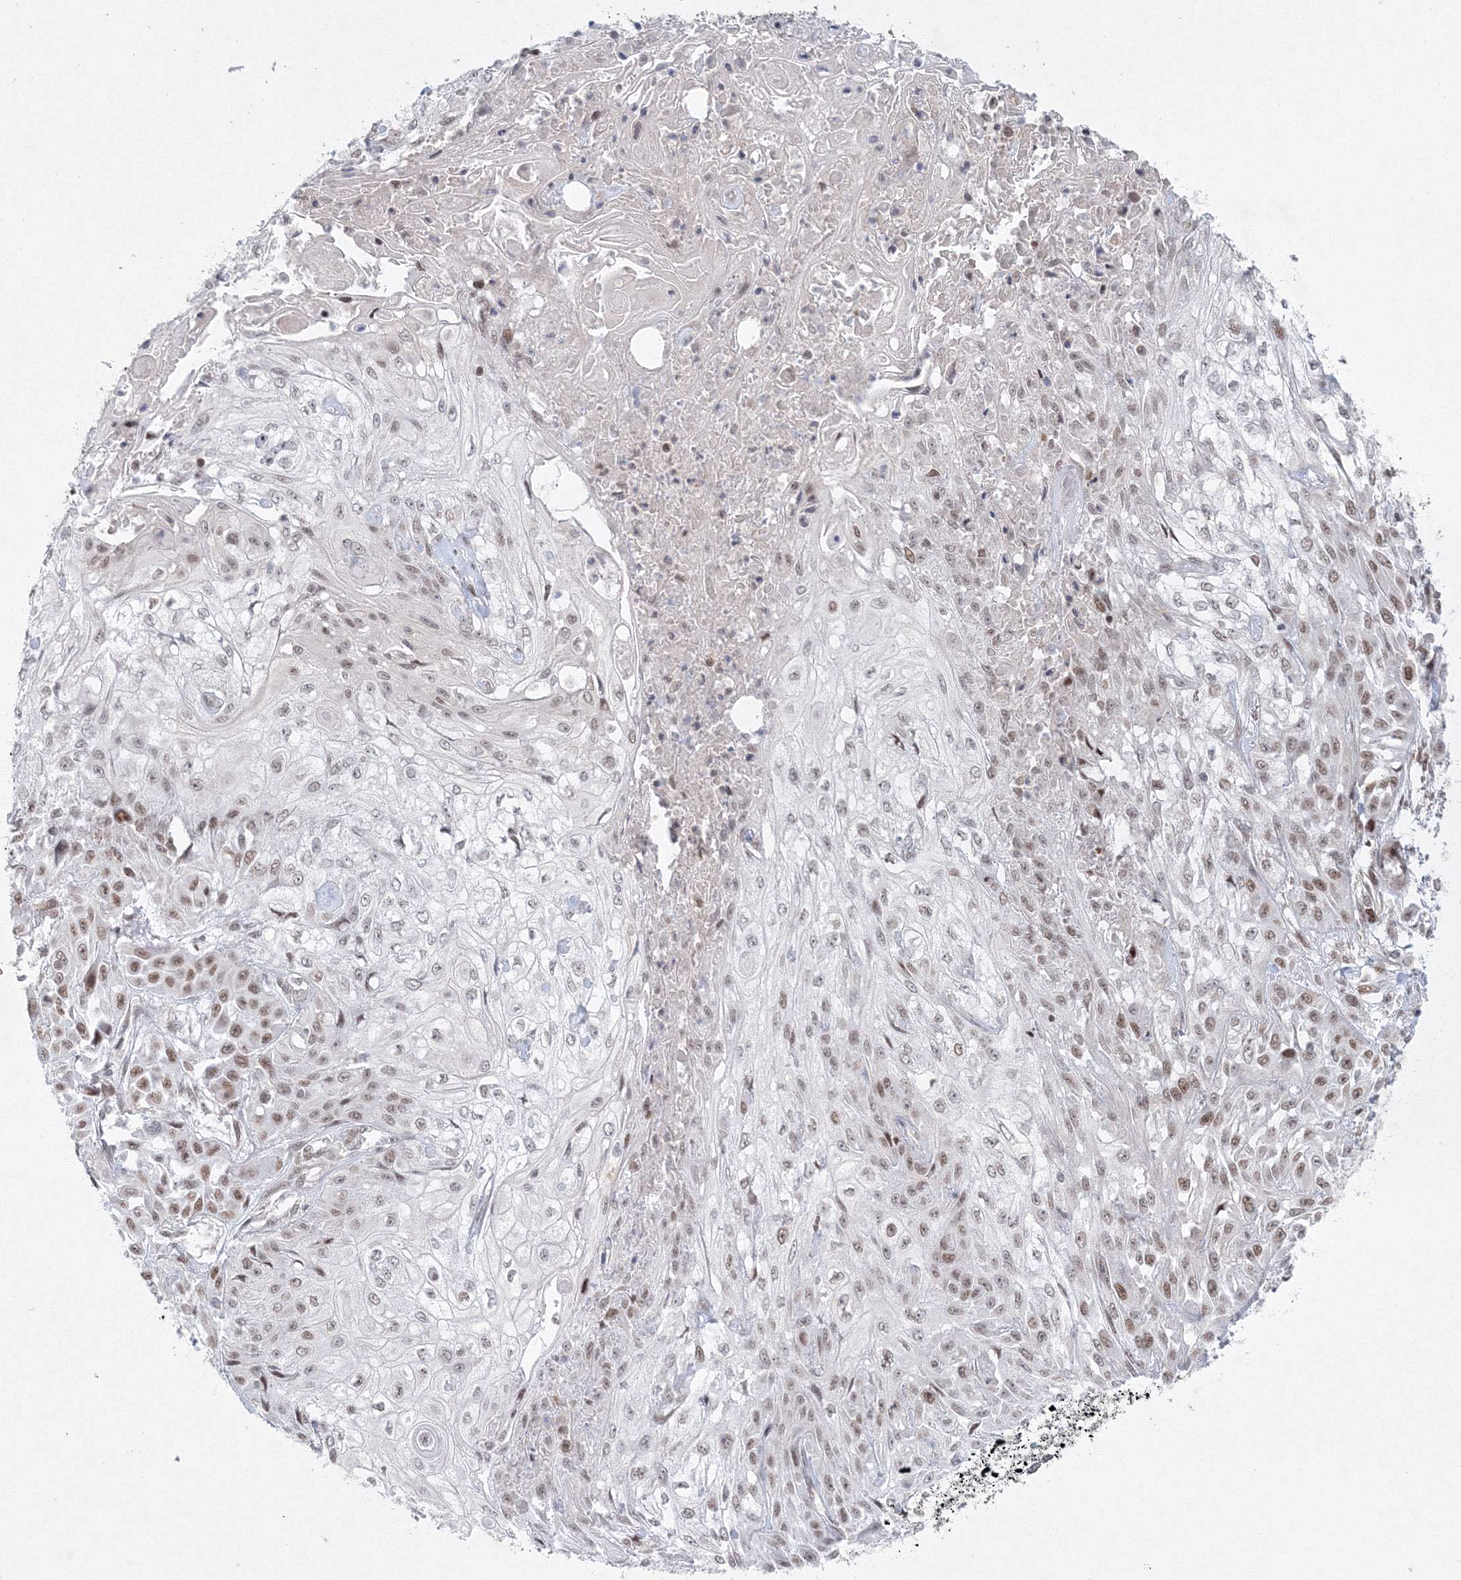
{"staining": {"intensity": "weak", "quantity": "<25%", "location": "nuclear"}, "tissue": "skin cancer", "cell_type": "Tumor cells", "image_type": "cancer", "snomed": [{"axis": "morphology", "description": "Squamous cell carcinoma, NOS"}, {"axis": "morphology", "description": "Squamous cell carcinoma, metastatic, NOS"}, {"axis": "topography", "description": "Skin"}, {"axis": "topography", "description": "Lymph node"}], "caption": "Immunohistochemistry (IHC) of human skin cancer (metastatic squamous cell carcinoma) shows no positivity in tumor cells.", "gene": "KIF4A", "patient": {"sex": "male", "age": 75}}